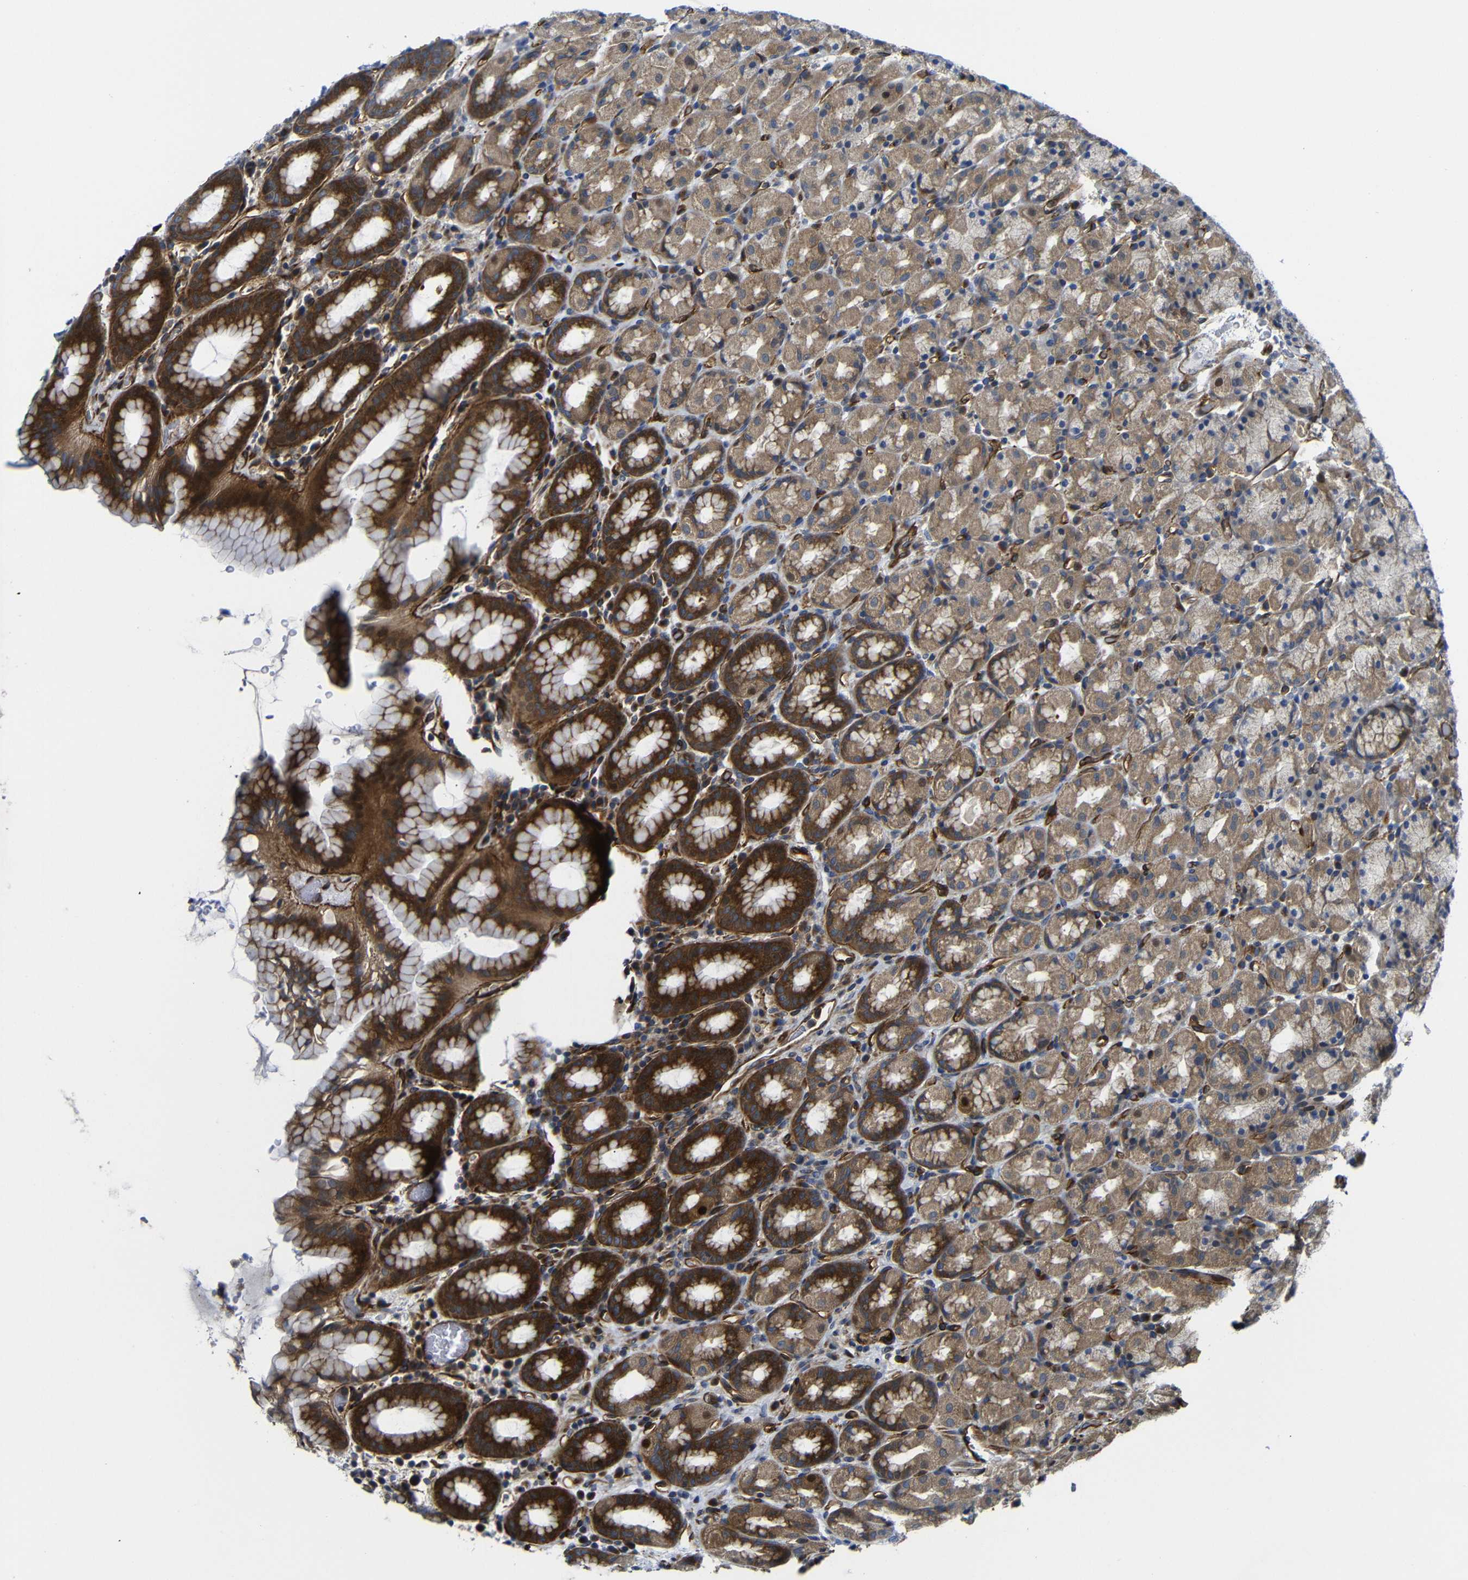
{"staining": {"intensity": "strong", "quantity": "25%-75%", "location": "cytoplasmic/membranous"}, "tissue": "stomach", "cell_type": "Glandular cells", "image_type": "normal", "snomed": [{"axis": "morphology", "description": "Normal tissue, NOS"}, {"axis": "topography", "description": "Stomach, upper"}], "caption": "A high amount of strong cytoplasmic/membranous expression is seen in about 25%-75% of glandular cells in unremarkable stomach.", "gene": "PARP14", "patient": {"sex": "male", "age": 68}}